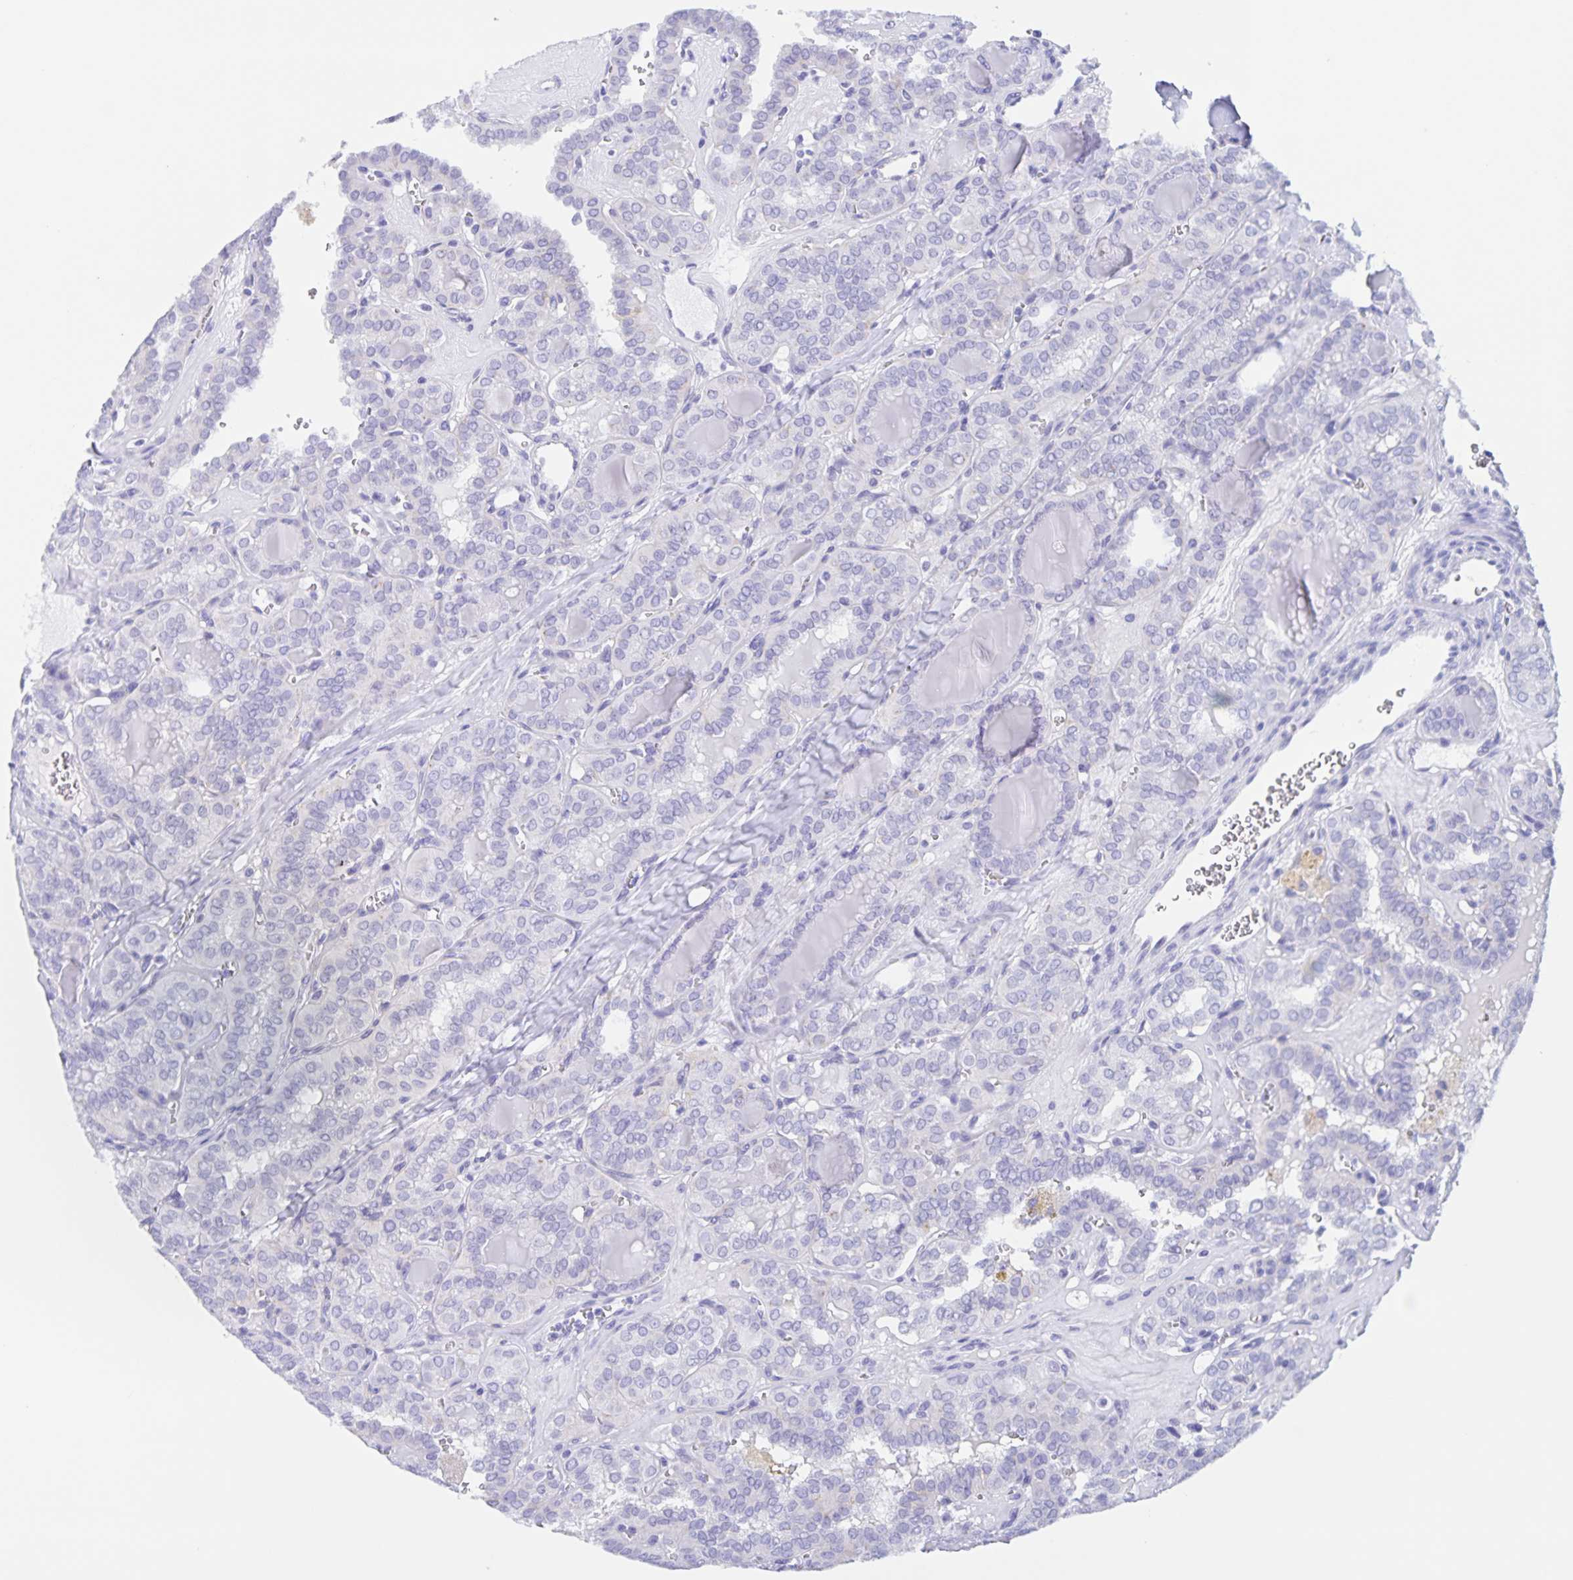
{"staining": {"intensity": "negative", "quantity": "none", "location": "none"}, "tissue": "thyroid cancer", "cell_type": "Tumor cells", "image_type": "cancer", "snomed": [{"axis": "morphology", "description": "Papillary adenocarcinoma, NOS"}, {"axis": "topography", "description": "Thyroid gland"}], "caption": "DAB (3,3'-diaminobenzidine) immunohistochemical staining of human thyroid cancer exhibits no significant expression in tumor cells.", "gene": "TGIF2LX", "patient": {"sex": "female", "age": 41}}